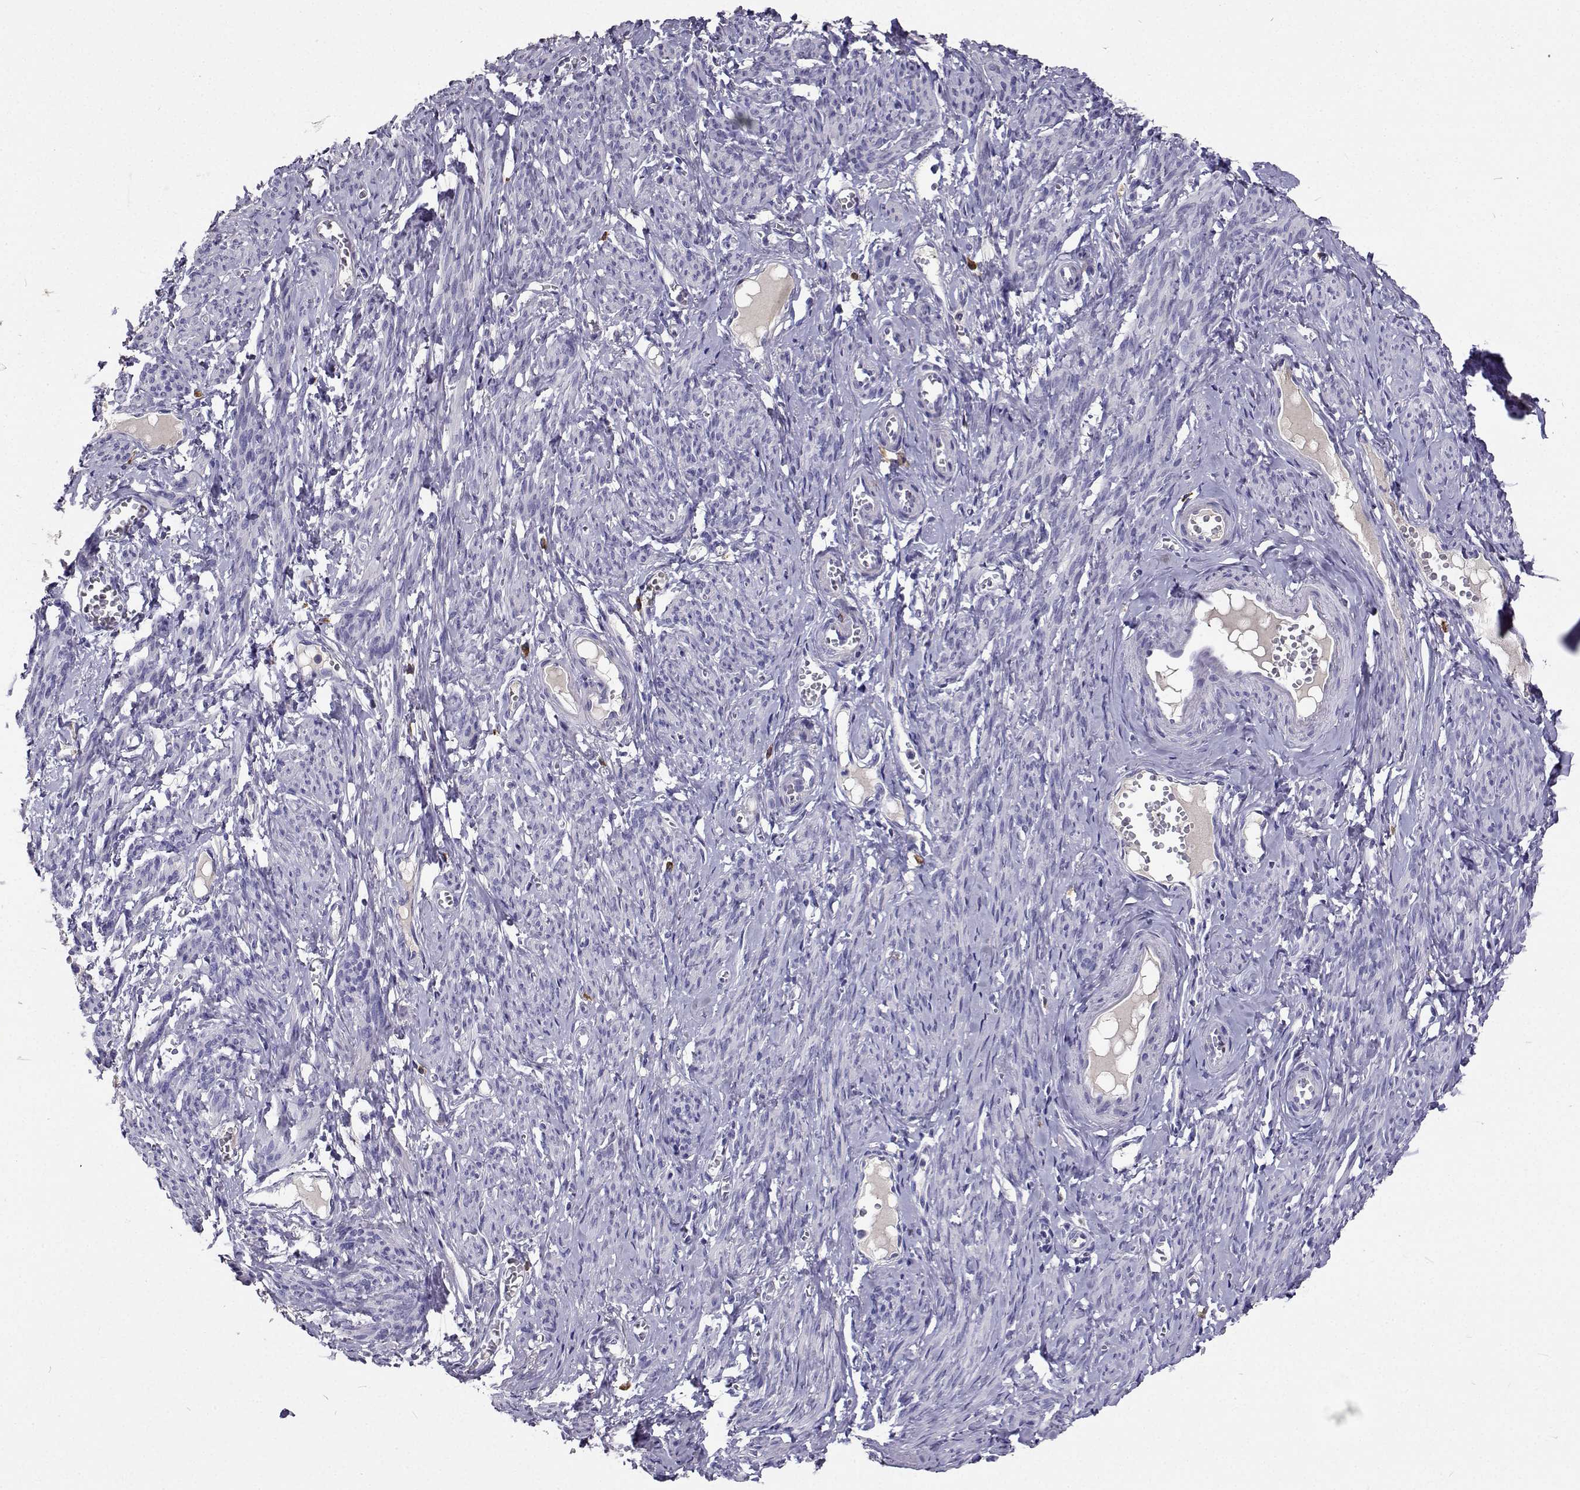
{"staining": {"intensity": "negative", "quantity": "none", "location": "none"}, "tissue": "smooth muscle", "cell_type": "Smooth muscle cells", "image_type": "normal", "snomed": [{"axis": "morphology", "description": "Normal tissue, NOS"}, {"axis": "topography", "description": "Smooth muscle"}], "caption": "This is an IHC histopathology image of unremarkable human smooth muscle. There is no staining in smooth muscle cells.", "gene": "CFAP44", "patient": {"sex": "female", "age": 65}}